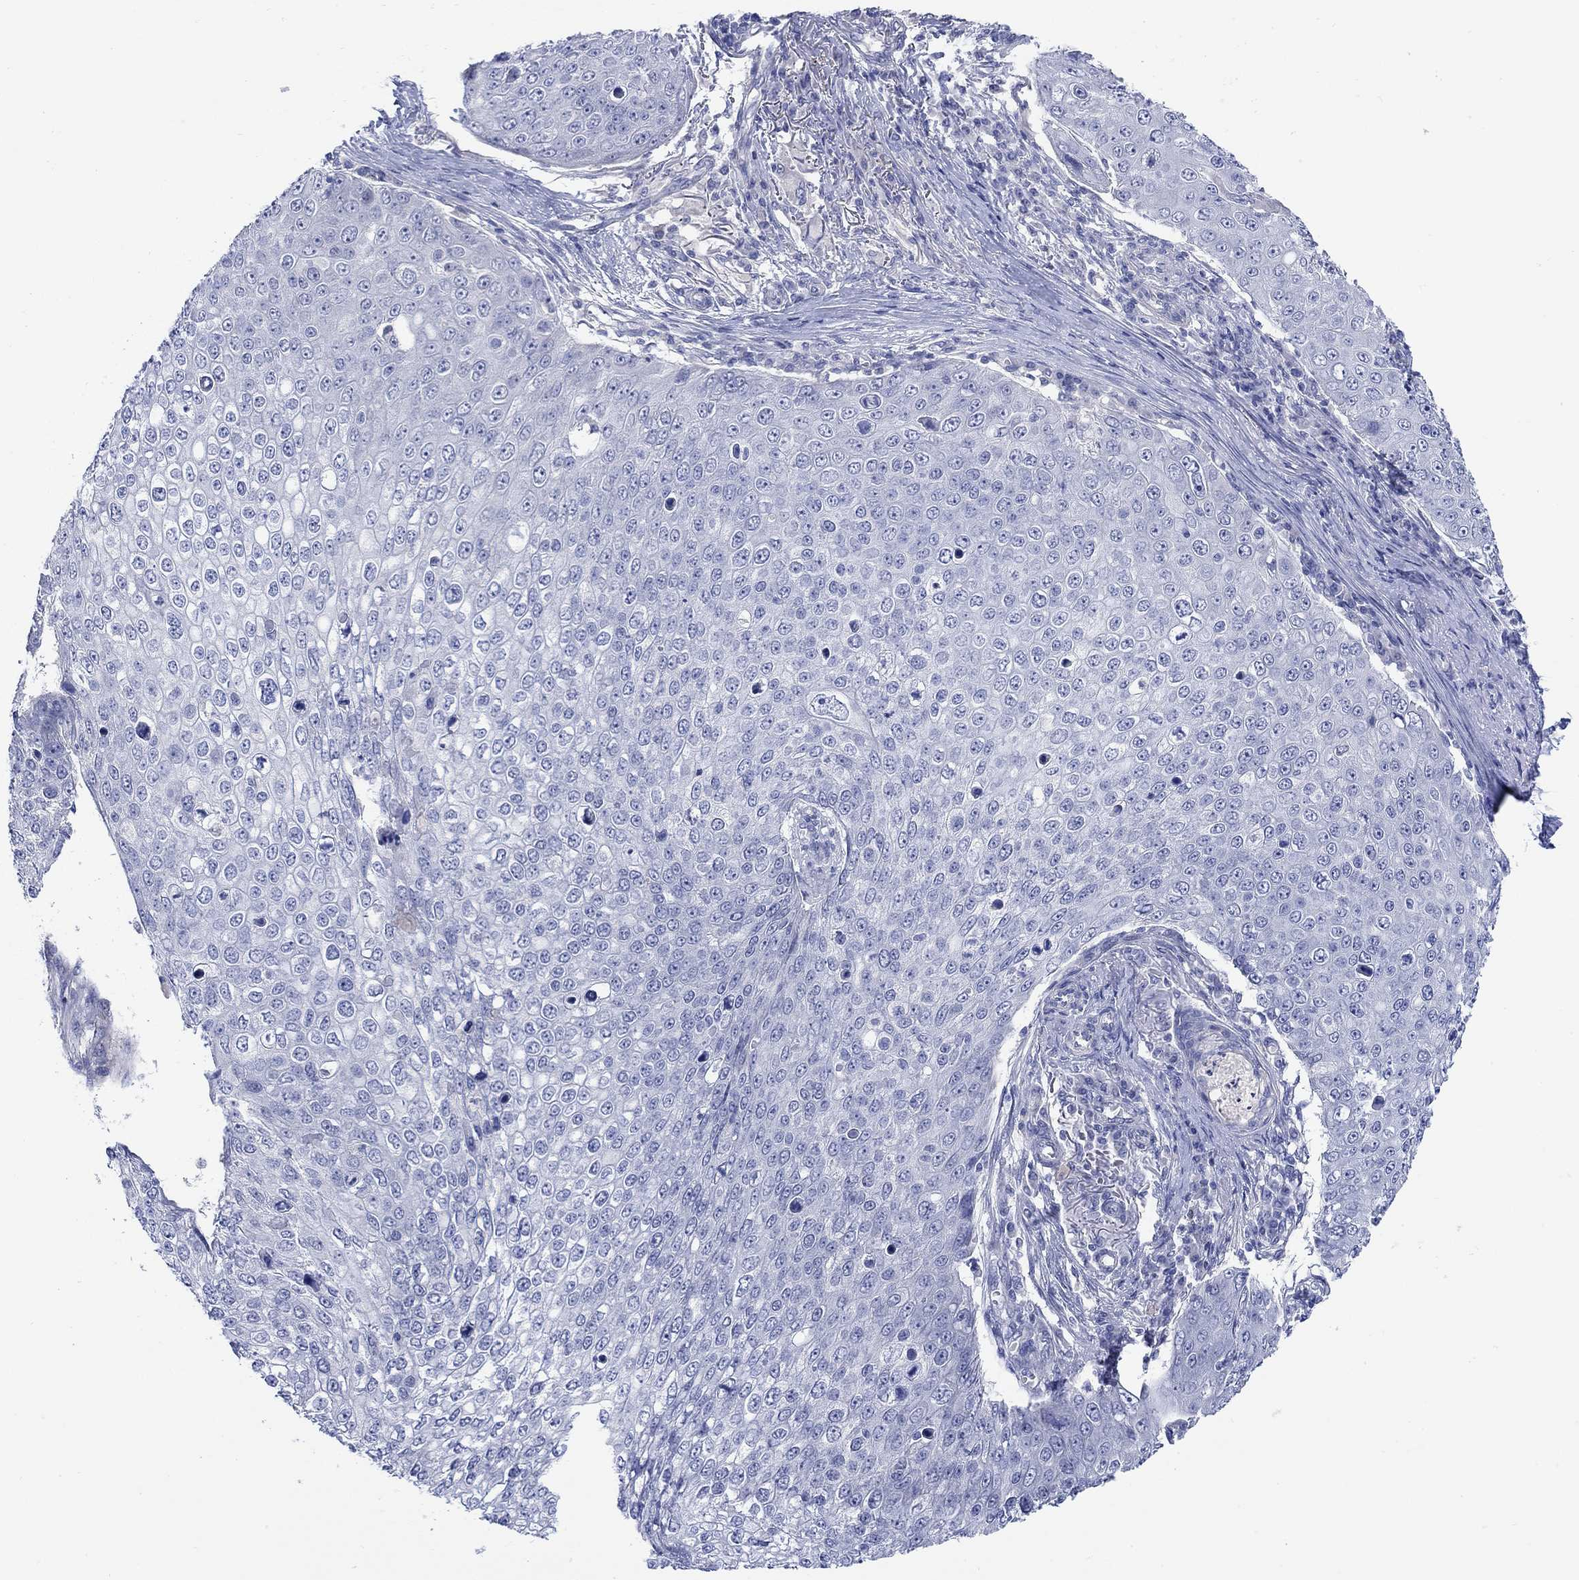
{"staining": {"intensity": "negative", "quantity": "none", "location": "none"}, "tissue": "skin cancer", "cell_type": "Tumor cells", "image_type": "cancer", "snomed": [{"axis": "morphology", "description": "Squamous cell carcinoma, NOS"}, {"axis": "topography", "description": "Skin"}], "caption": "An image of squamous cell carcinoma (skin) stained for a protein displays no brown staining in tumor cells.", "gene": "KRT222", "patient": {"sex": "male", "age": 71}}